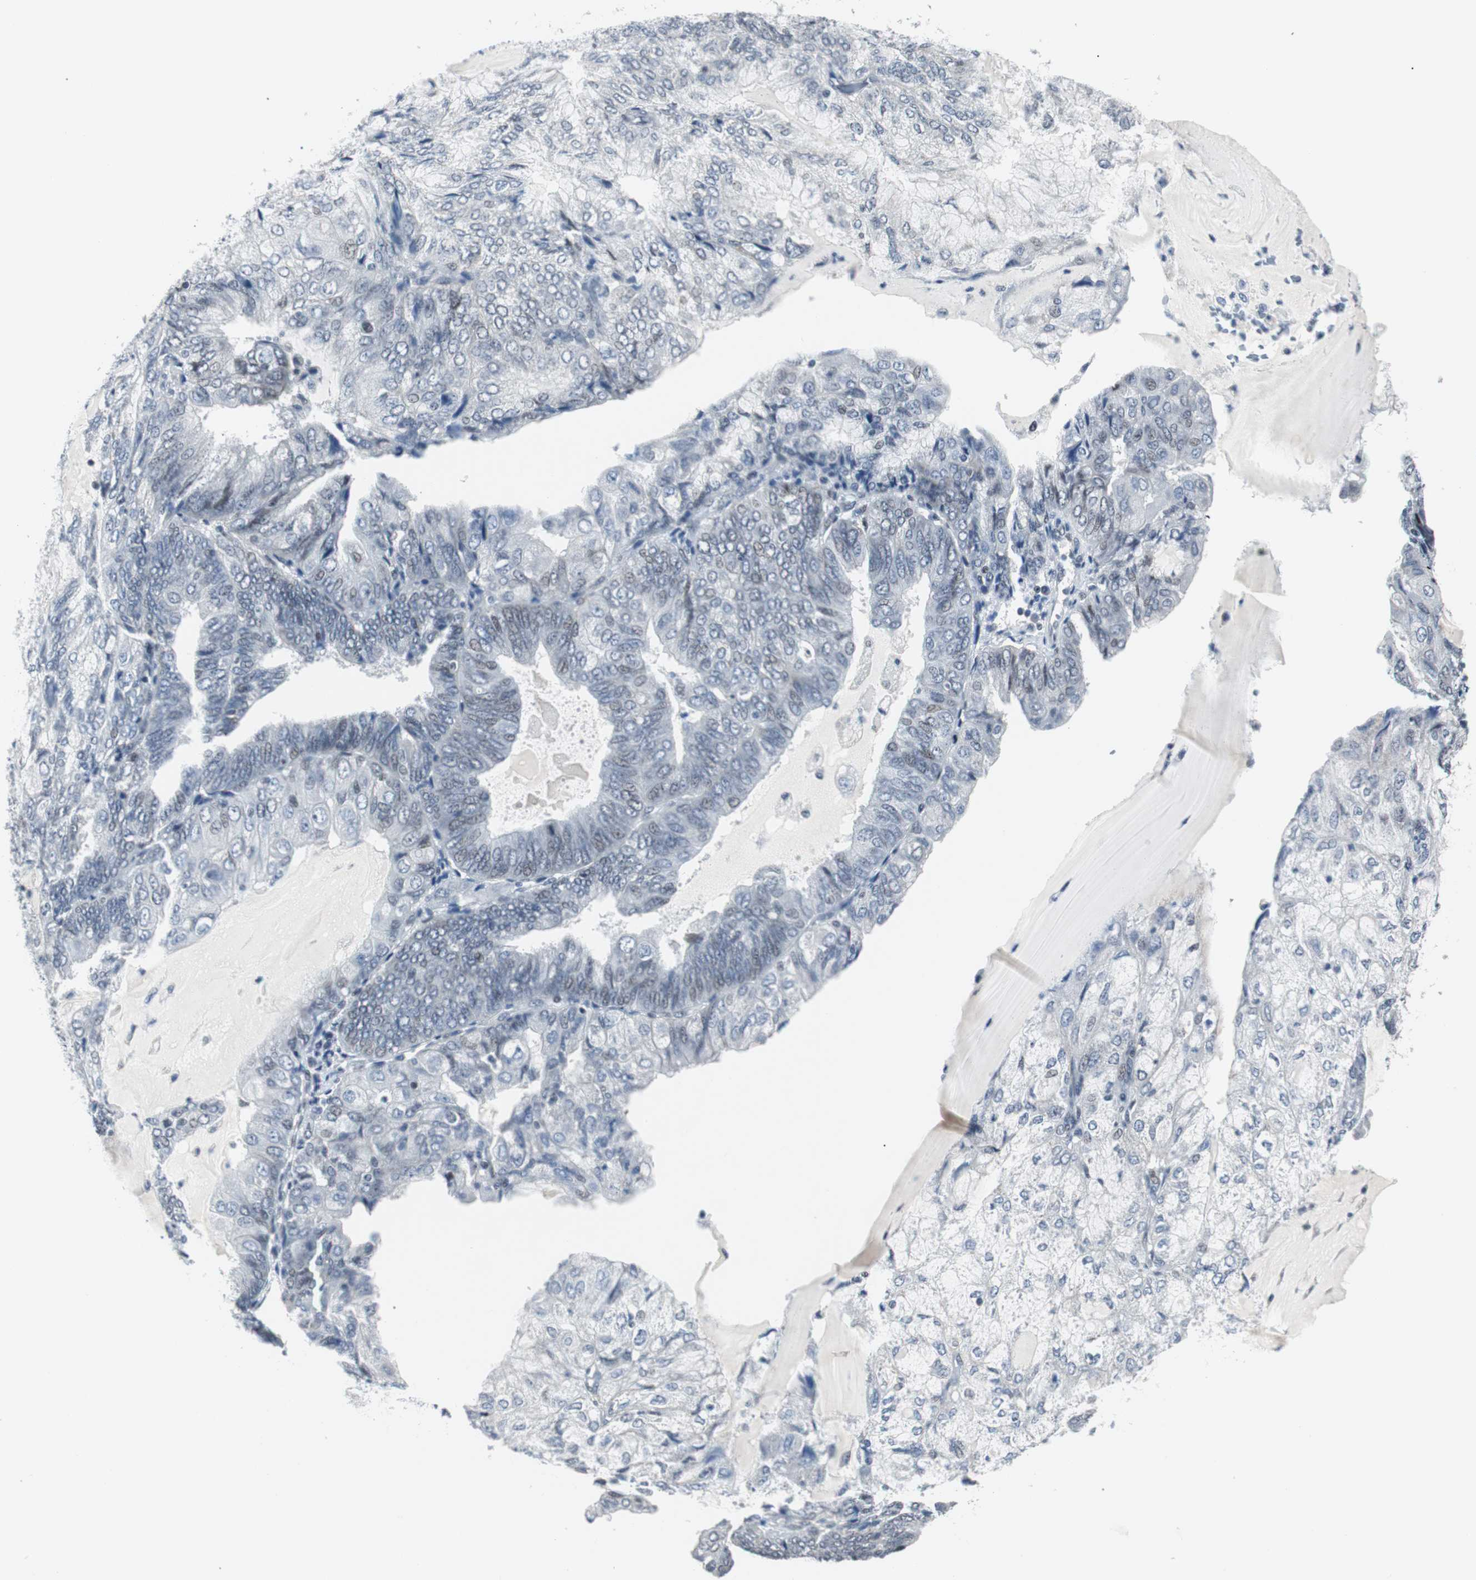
{"staining": {"intensity": "weak", "quantity": "<25%", "location": "nuclear"}, "tissue": "endometrial cancer", "cell_type": "Tumor cells", "image_type": "cancer", "snomed": [{"axis": "morphology", "description": "Adenocarcinoma, NOS"}, {"axis": "topography", "description": "Endometrium"}], "caption": "Tumor cells show no significant staining in endometrial adenocarcinoma.", "gene": "MTA1", "patient": {"sex": "female", "age": 81}}